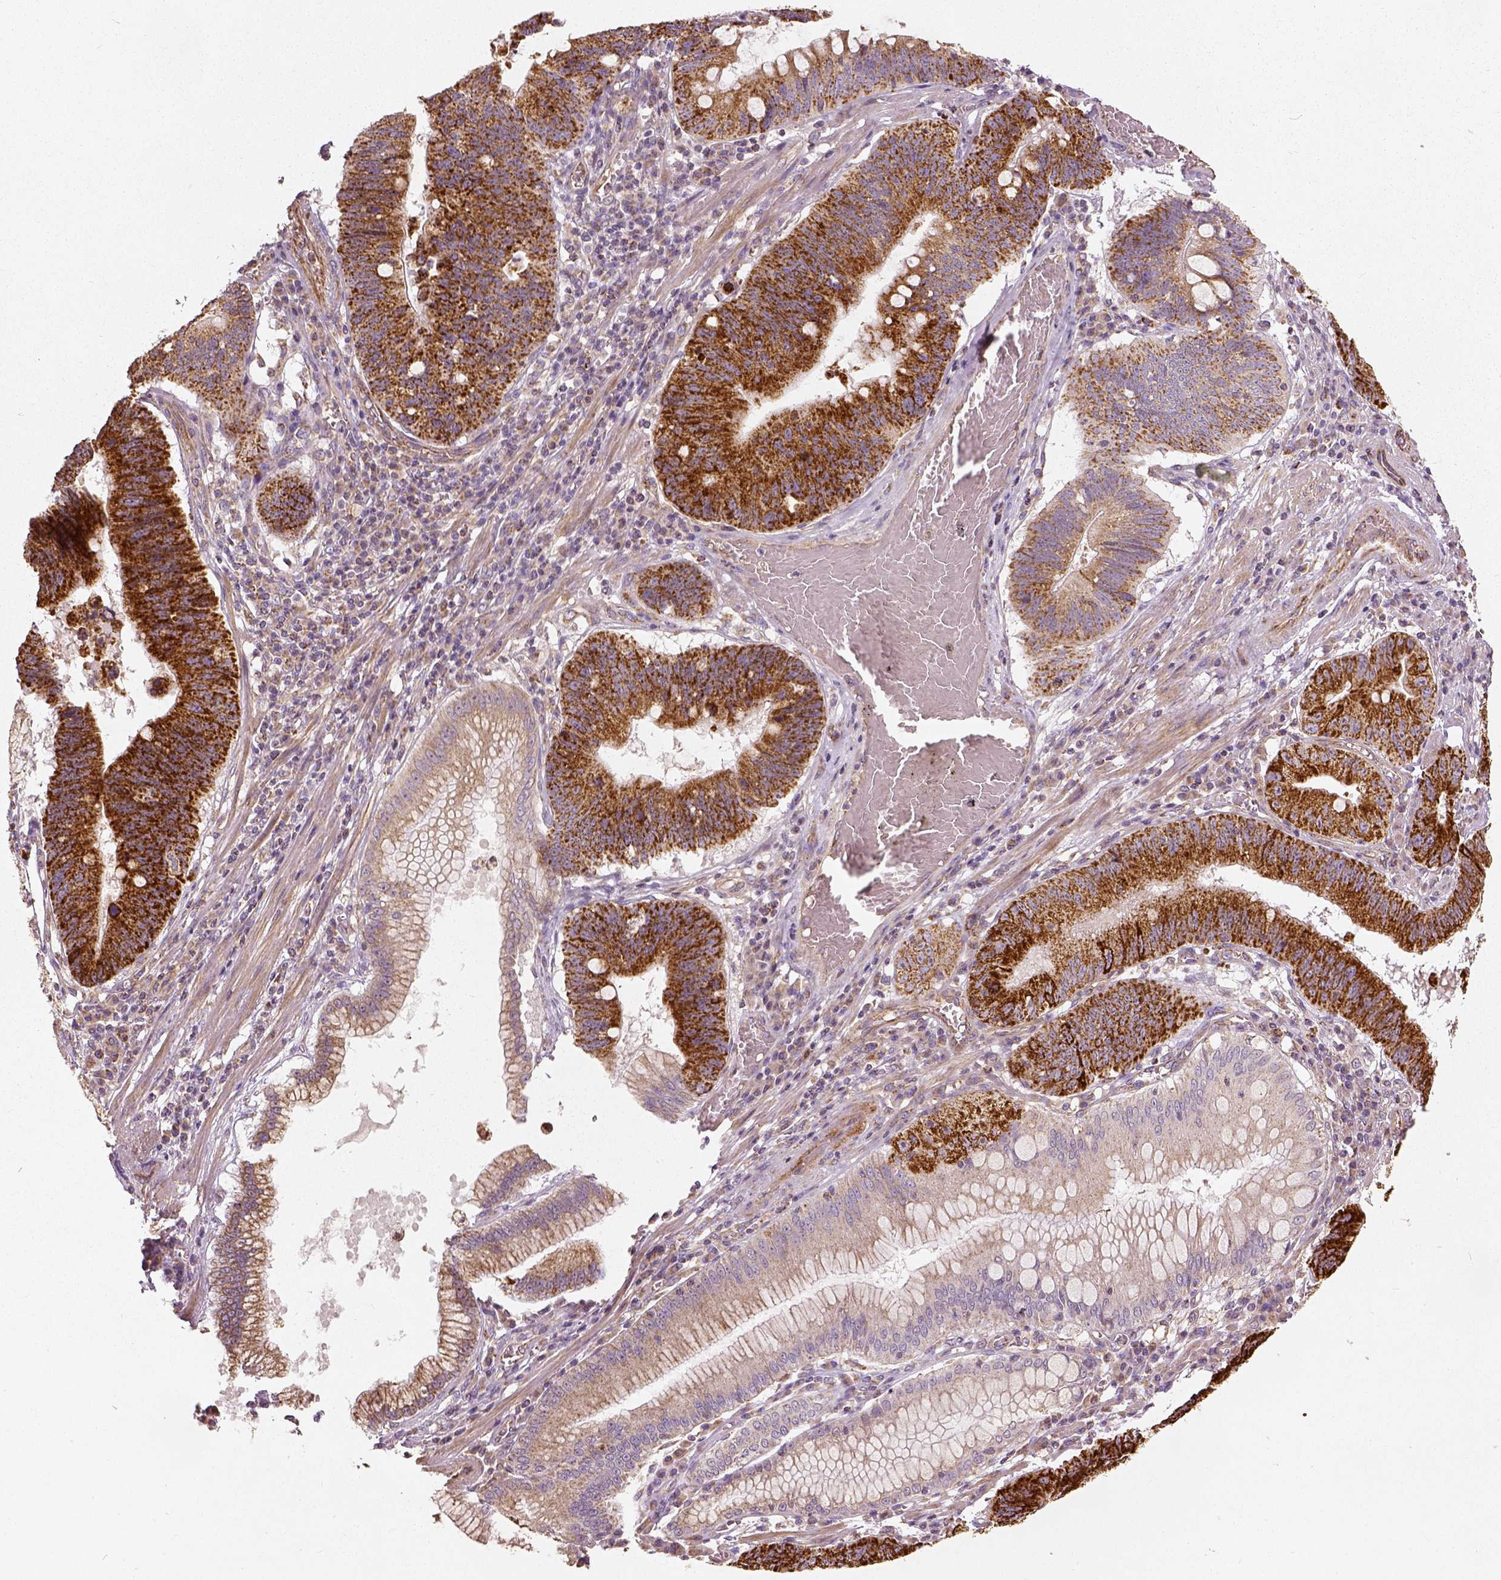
{"staining": {"intensity": "strong", "quantity": ">75%", "location": "cytoplasmic/membranous"}, "tissue": "stomach cancer", "cell_type": "Tumor cells", "image_type": "cancer", "snomed": [{"axis": "morphology", "description": "Adenocarcinoma, NOS"}, {"axis": "topography", "description": "Stomach"}], "caption": "Stomach cancer was stained to show a protein in brown. There is high levels of strong cytoplasmic/membranous expression in approximately >75% of tumor cells. The staining was performed using DAB (3,3'-diaminobenzidine), with brown indicating positive protein expression. Nuclei are stained blue with hematoxylin.", "gene": "PGAM5", "patient": {"sex": "male", "age": 59}}